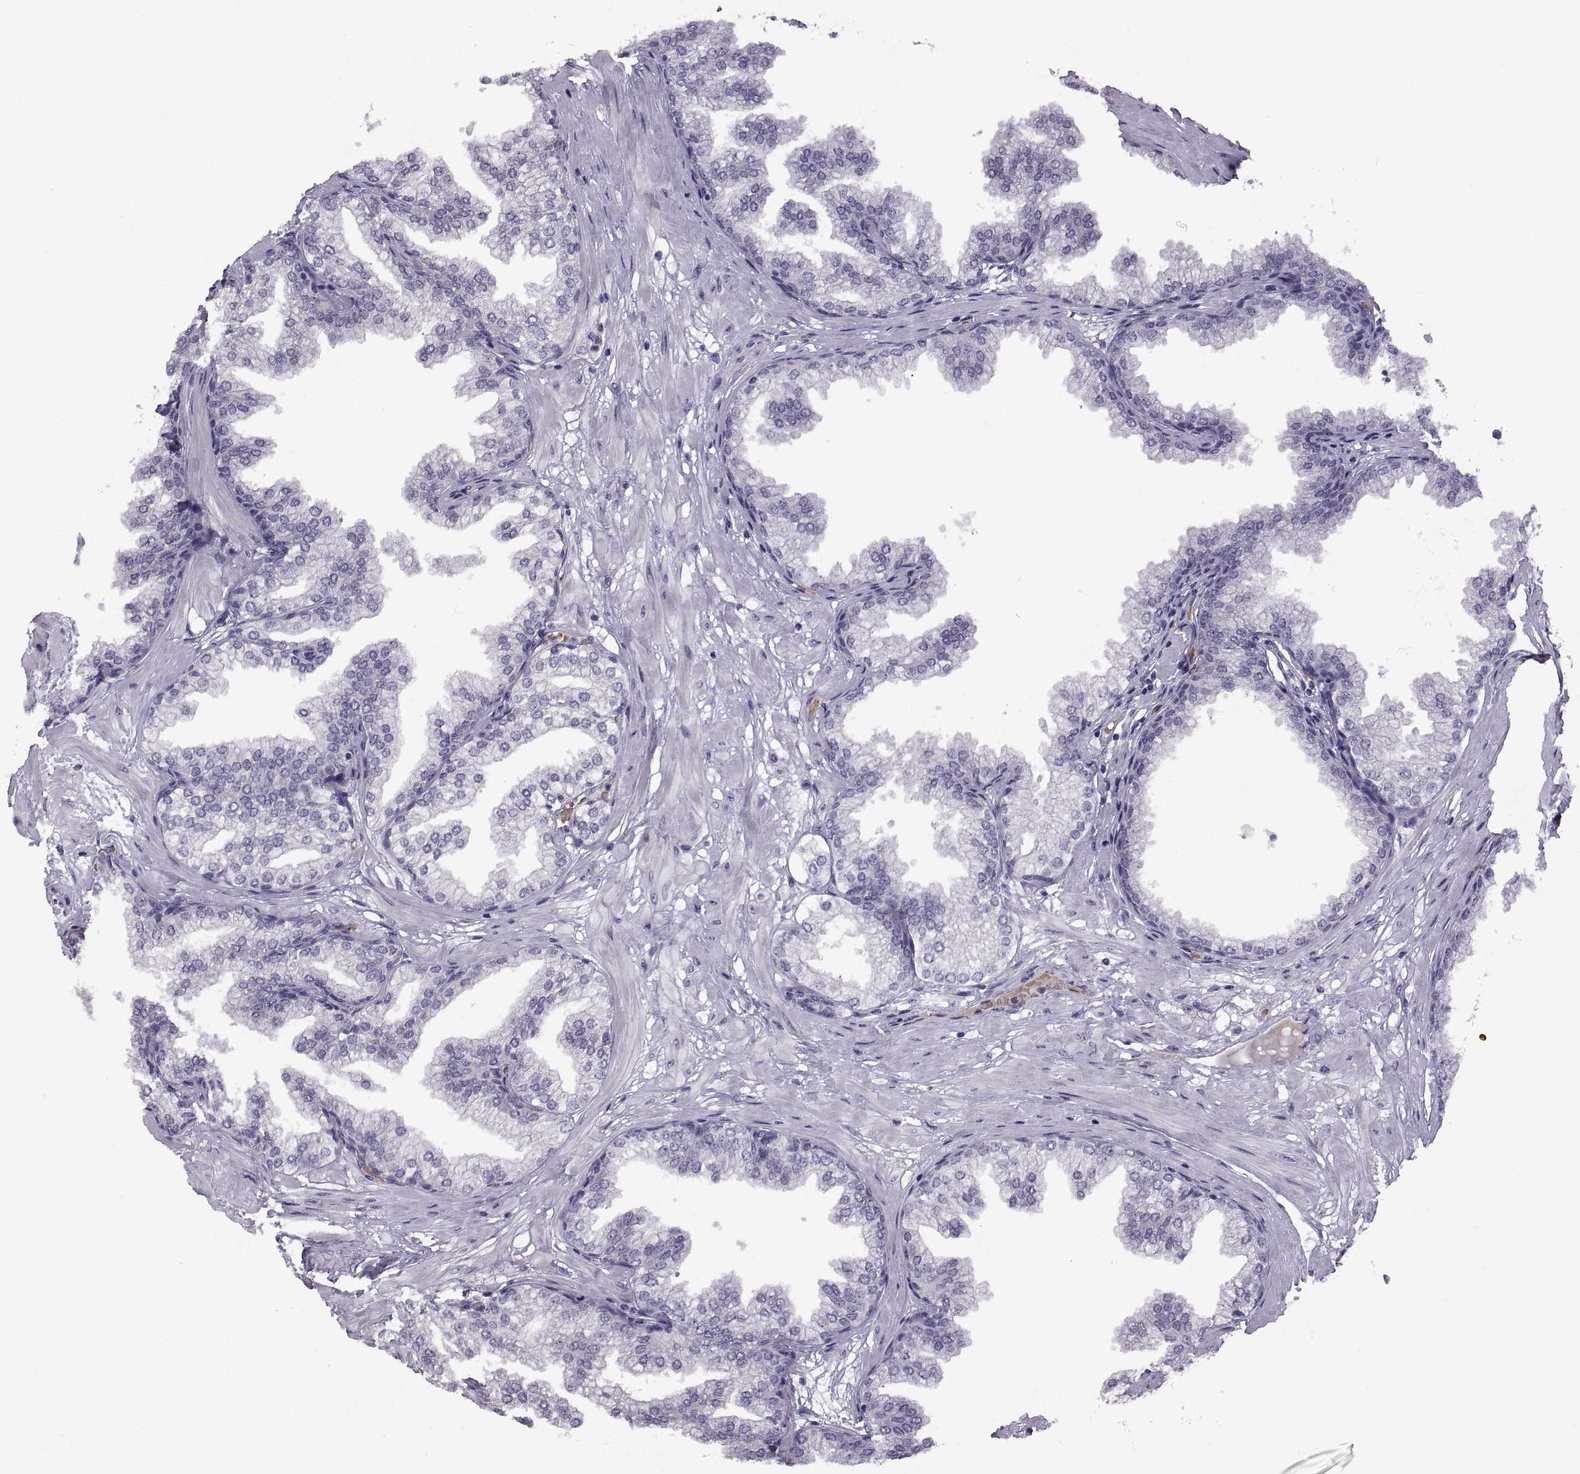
{"staining": {"intensity": "negative", "quantity": "none", "location": "none"}, "tissue": "prostate", "cell_type": "Glandular cells", "image_type": "normal", "snomed": [{"axis": "morphology", "description": "Normal tissue, NOS"}, {"axis": "topography", "description": "Prostate"}], "caption": "The histopathology image reveals no staining of glandular cells in unremarkable prostate.", "gene": "MEIOC", "patient": {"sex": "male", "age": 37}}